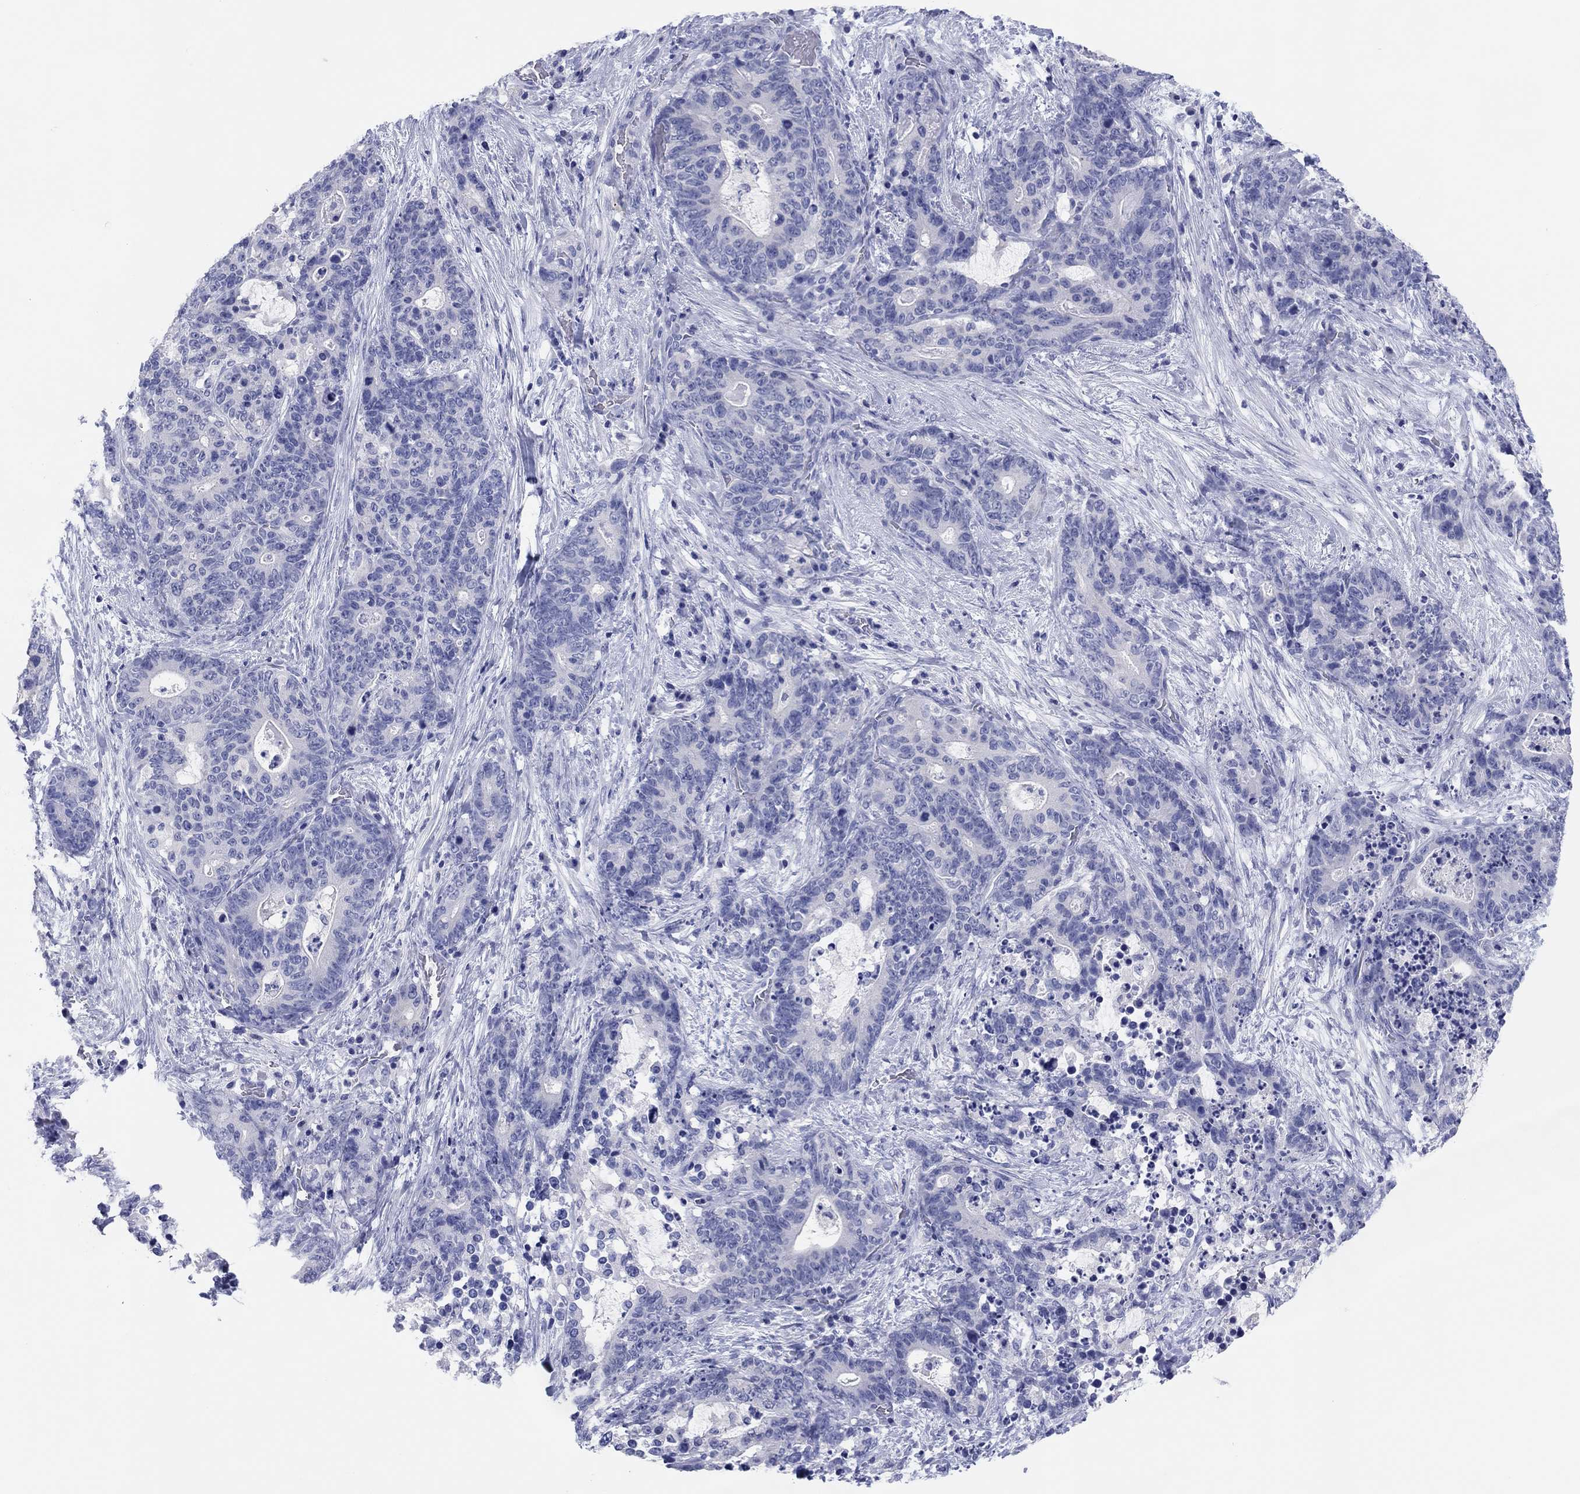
{"staining": {"intensity": "negative", "quantity": "none", "location": "none"}, "tissue": "stomach cancer", "cell_type": "Tumor cells", "image_type": "cancer", "snomed": [{"axis": "morphology", "description": "Normal tissue, NOS"}, {"axis": "morphology", "description": "Adenocarcinoma, NOS"}, {"axis": "topography", "description": "Stomach"}], "caption": "Immunohistochemistry photomicrograph of neoplastic tissue: stomach adenocarcinoma stained with DAB (3,3'-diaminobenzidine) shows no significant protein staining in tumor cells.", "gene": "ERICH3", "patient": {"sex": "female", "age": 64}}